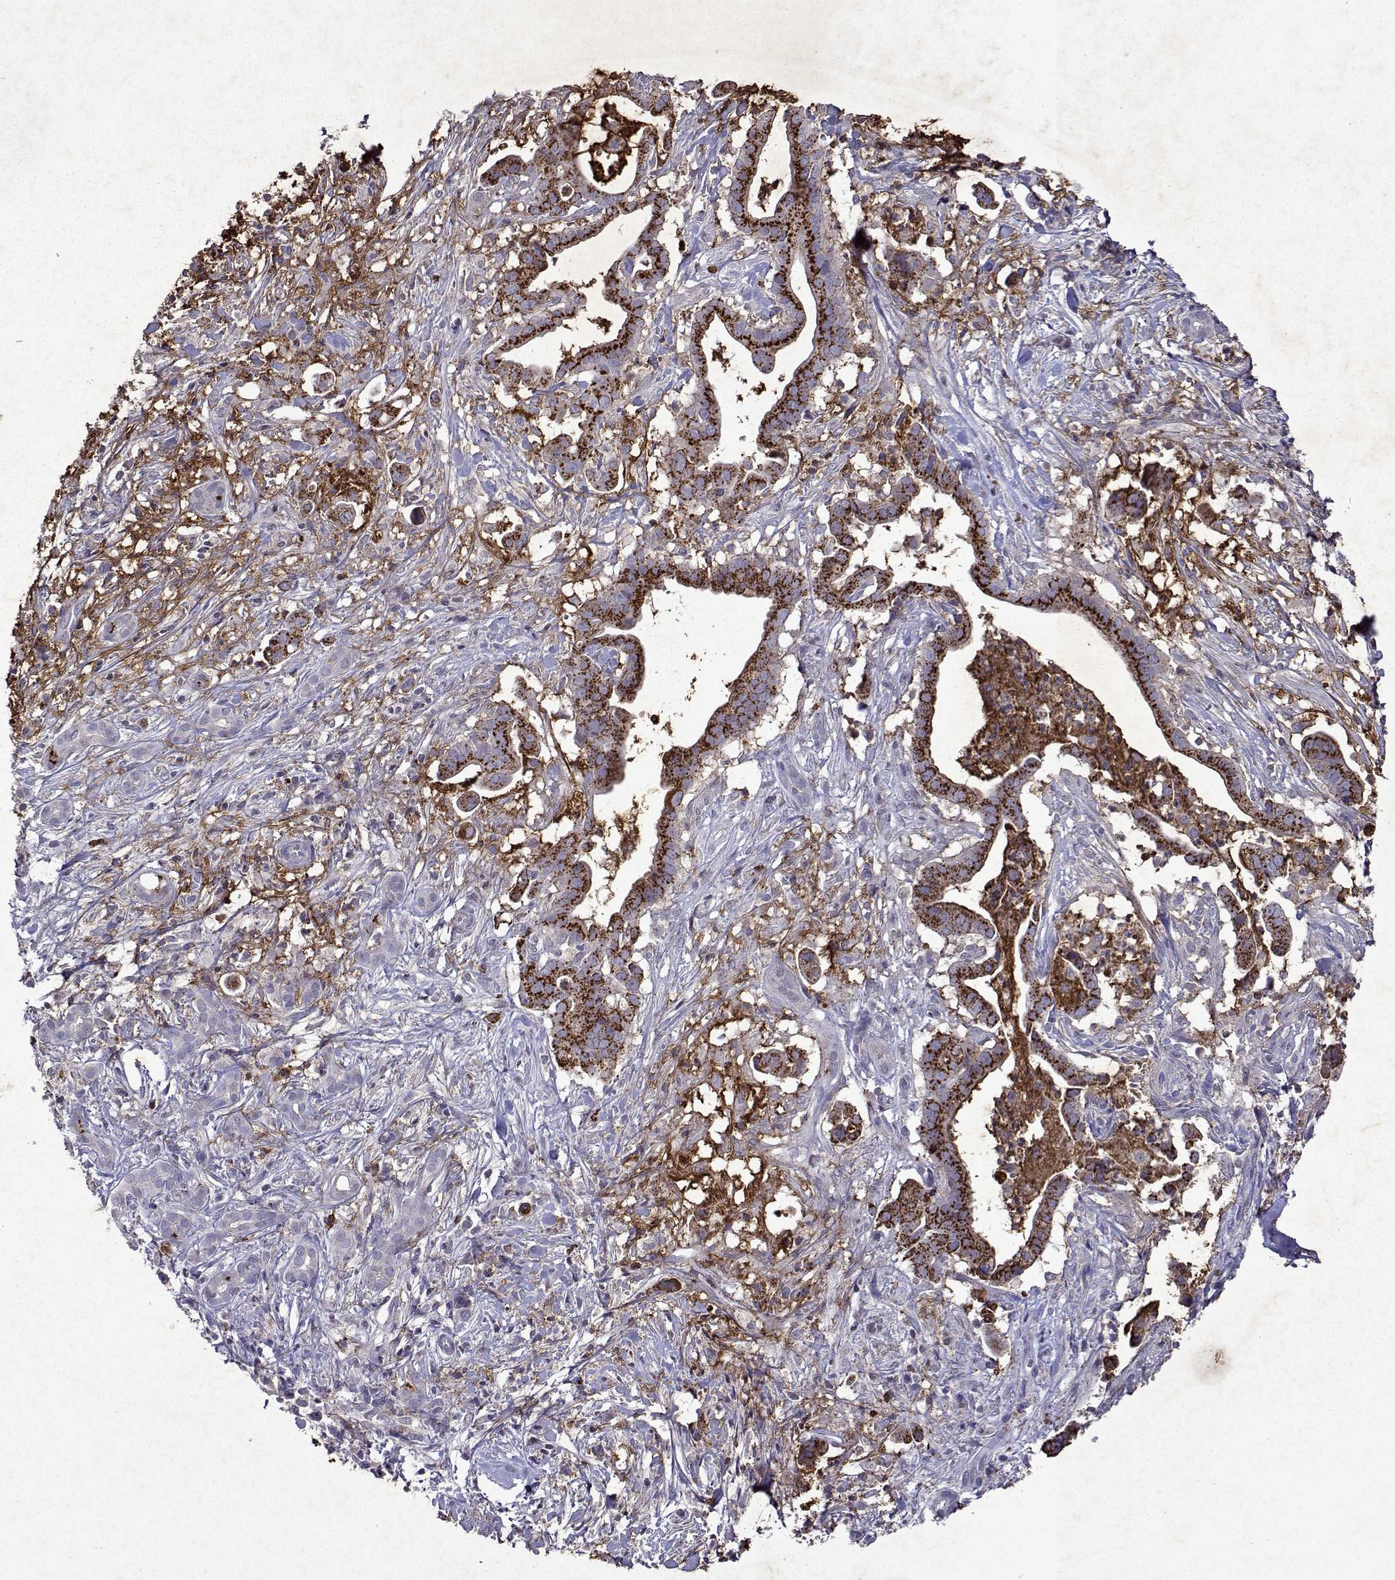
{"staining": {"intensity": "strong", "quantity": ">75%", "location": "cytoplasmic/membranous"}, "tissue": "pancreatic cancer", "cell_type": "Tumor cells", "image_type": "cancer", "snomed": [{"axis": "morphology", "description": "Adenocarcinoma, NOS"}, {"axis": "topography", "description": "Pancreas"}], "caption": "The micrograph reveals immunohistochemical staining of adenocarcinoma (pancreatic). There is strong cytoplasmic/membranous positivity is seen in about >75% of tumor cells.", "gene": "DUSP28", "patient": {"sex": "male", "age": 61}}